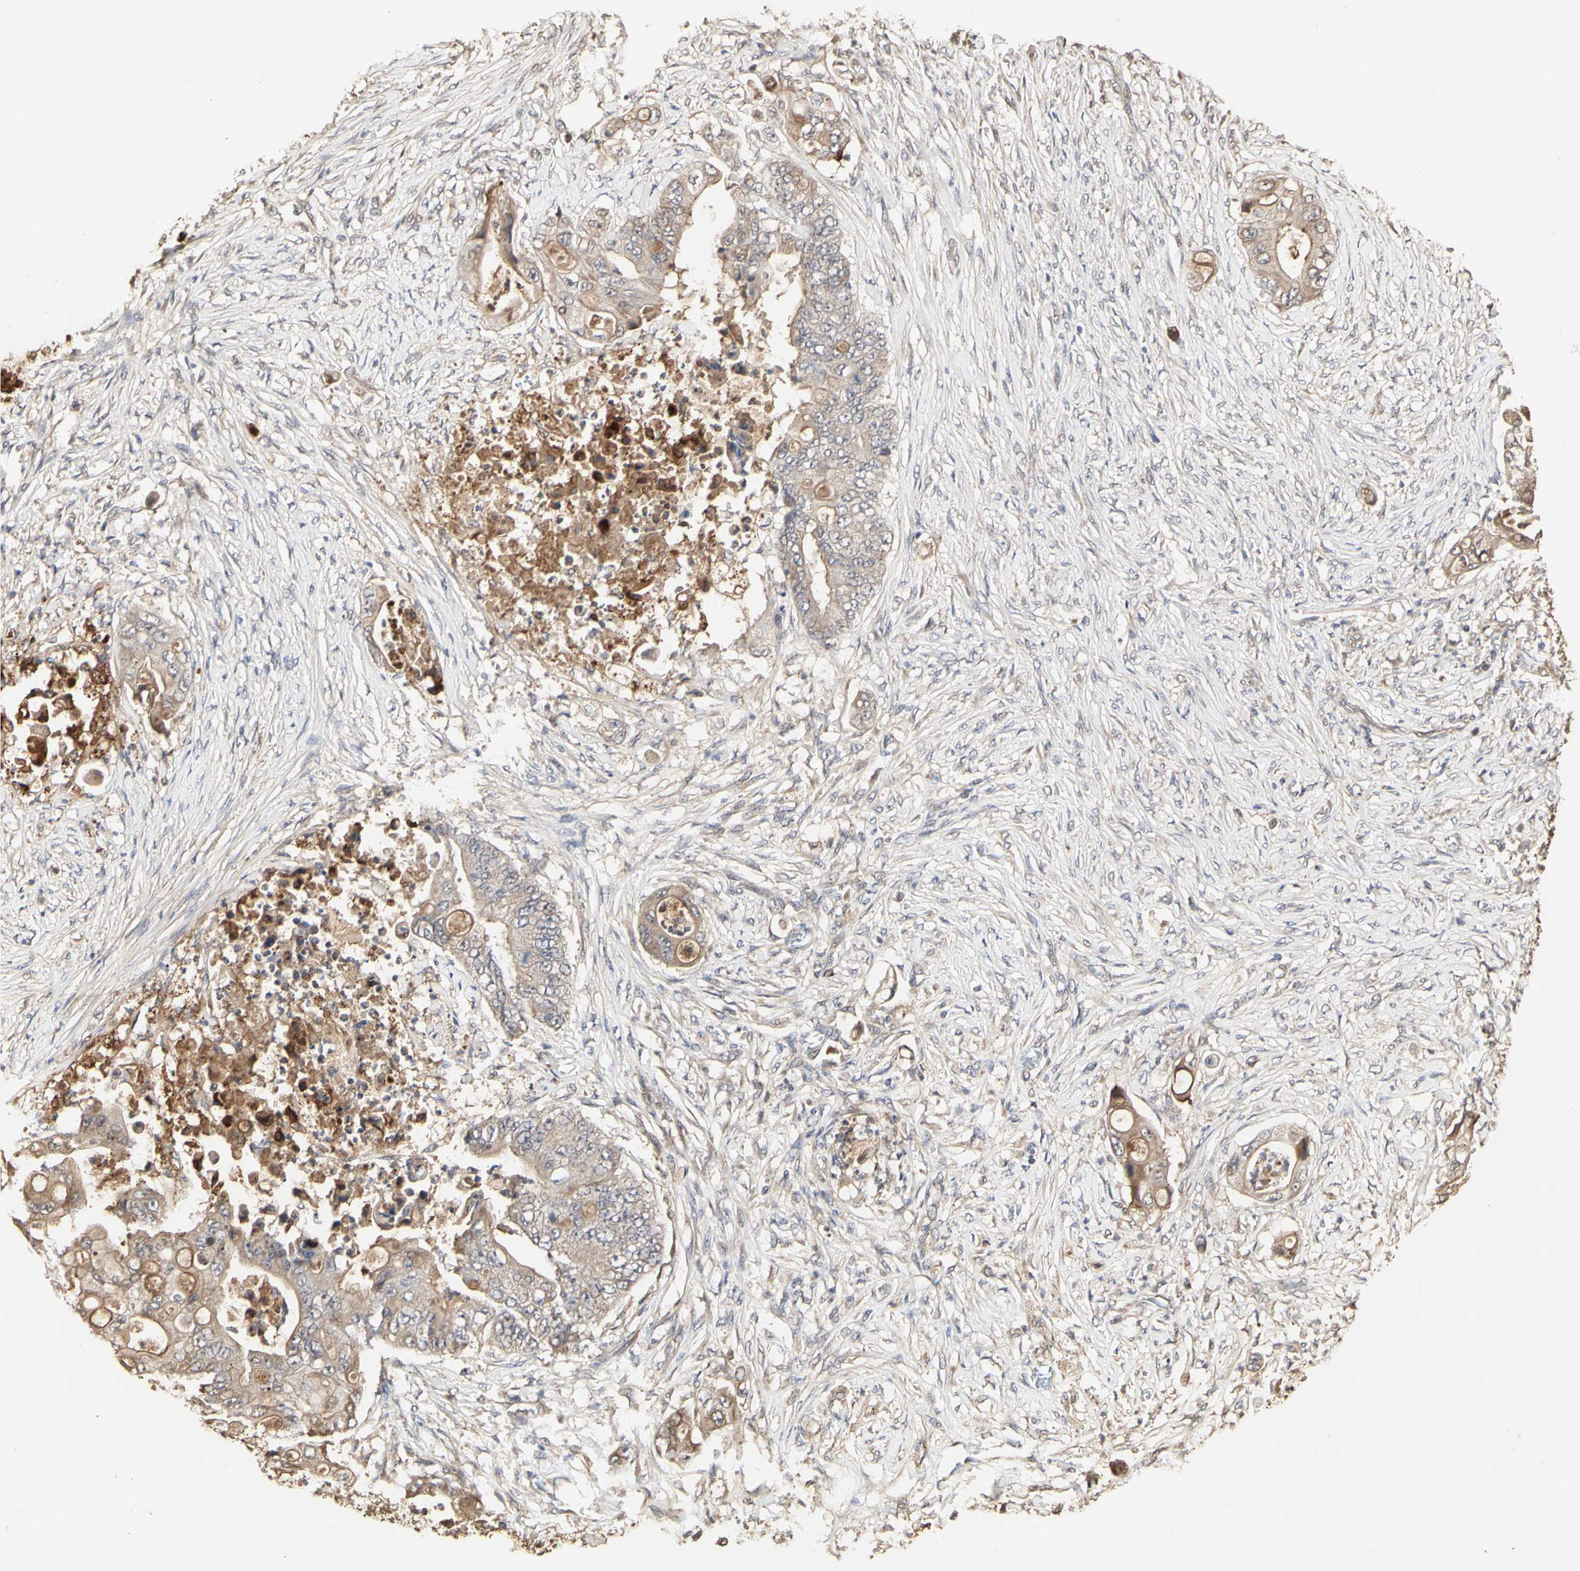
{"staining": {"intensity": "moderate", "quantity": ">75%", "location": "cytoplasmic/membranous"}, "tissue": "stomach cancer", "cell_type": "Tumor cells", "image_type": "cancer", "snomed": [{"axis": "morphology", "description": "Adenocarcinoma, NOS"}, {"axis": "topography", "description": "Stomach"}], "caption": "IHC (DAB (3,3'-diaminobenzidine)) staining of stomach adenocarcinoma displays moderate cytoplasmic/membranous protein expression in approximately >75% of tumor cells. (DAB (3,3'-diaminobenzidine) IHC with brightfield microscopy, high magnification).", "gene": "TAOK1", "patient": {"sex": "female", "age": 73}}